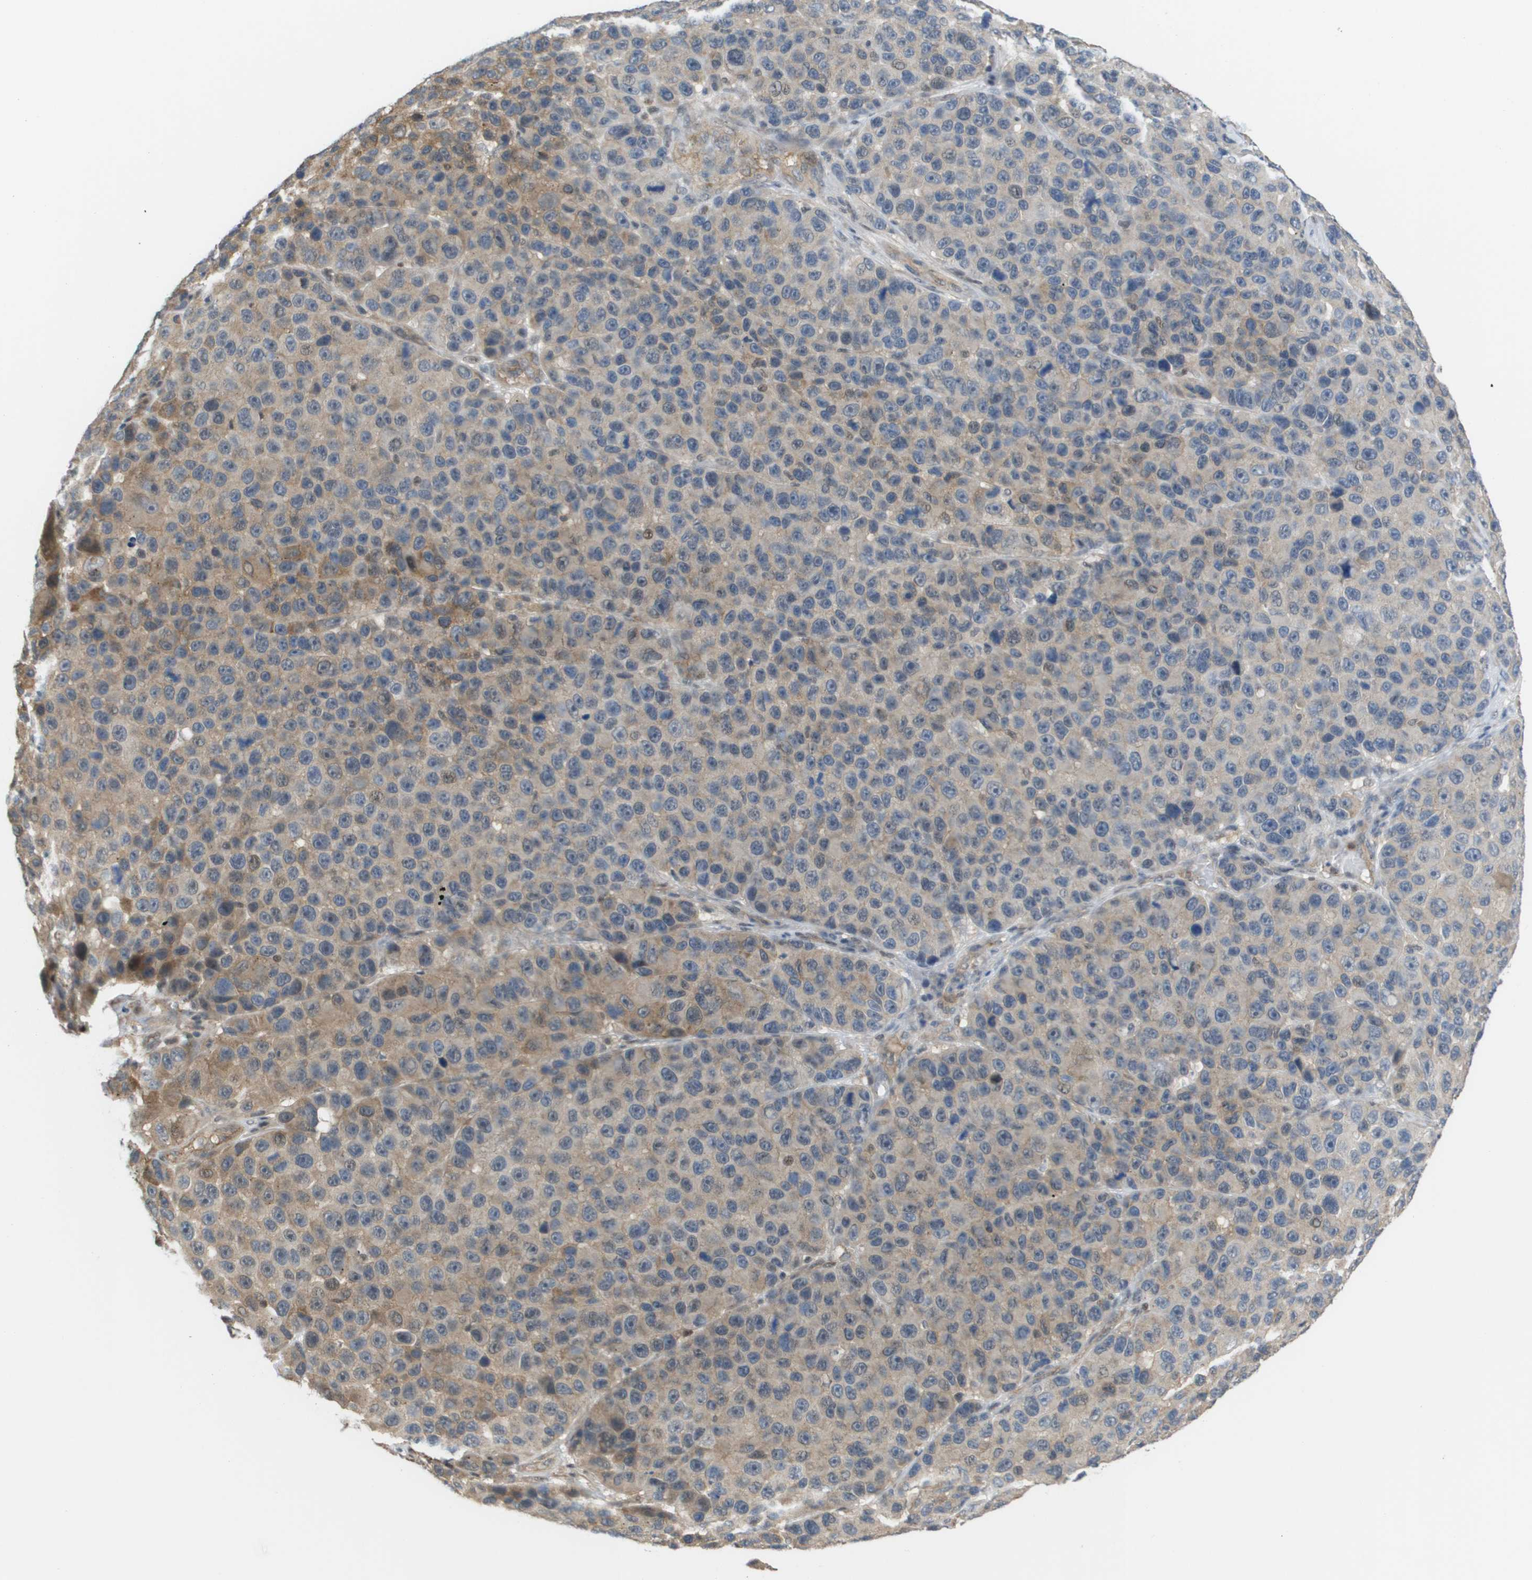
{"staining": {"intensity": "weak", "quantity": "25%-75%", "location": "cytoplasmic/membranous"}, "tissue": "melanoma", "cell_type": "Tumor cells", "image_type": "cancer", "snomed": [{"axis": "morphology", "description": "Malignant melanoma, NOS"}, {"axis": "topography", "description": "Skin"}], "caption": "Protein expression analysis of malignant melanoma reveals weak cytoplasmic/membranous positivity in approximately 25%-75% of tumor cells. (brown staining indicates protein expression, while blue staining denotes nuclei).", "gene": "RNF112", "patient": {"sex": "male", "age": 53}}